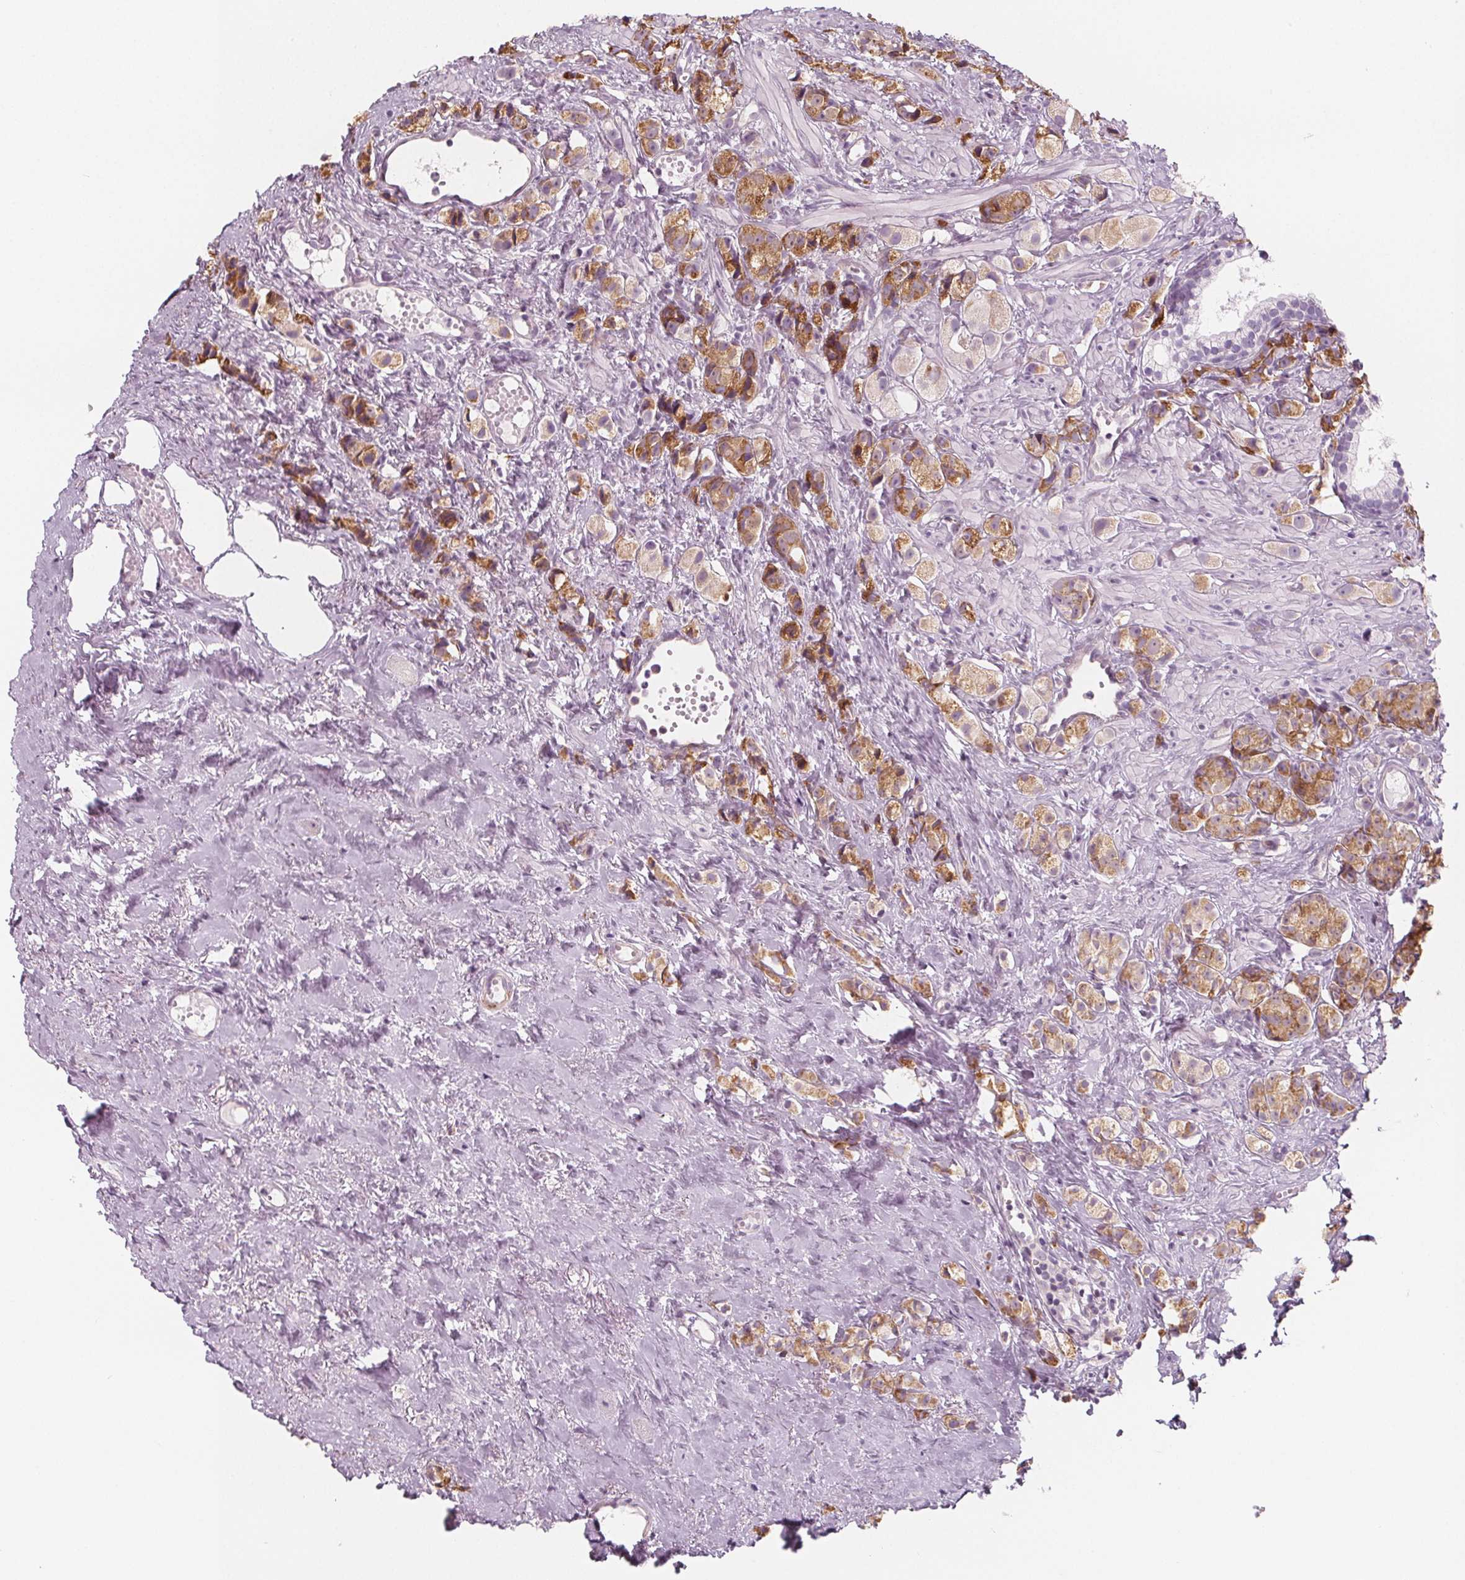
{"staining": {"intensity": "moderate", "quantity": "25%-75%", "location": "cytoplasmic/membranous"}, "tissue": "prostate cancer", "cell_type": "Tumor cells", "image_type": "cancer", "snomed": [{"axis": "morphology", "description": "Adenocarcinoma, High grade"}, {"axis": "topography", "description": "Prostate"}], "caption": "IHC of adenocarcinoma (high-grade) (prostate) displays medium levels of moderate cytoplasmic/membranous staining in about 25%-75% of tumor cells.", "gene": "IL17C", "patient": {"sex": "male", "age": 81}}